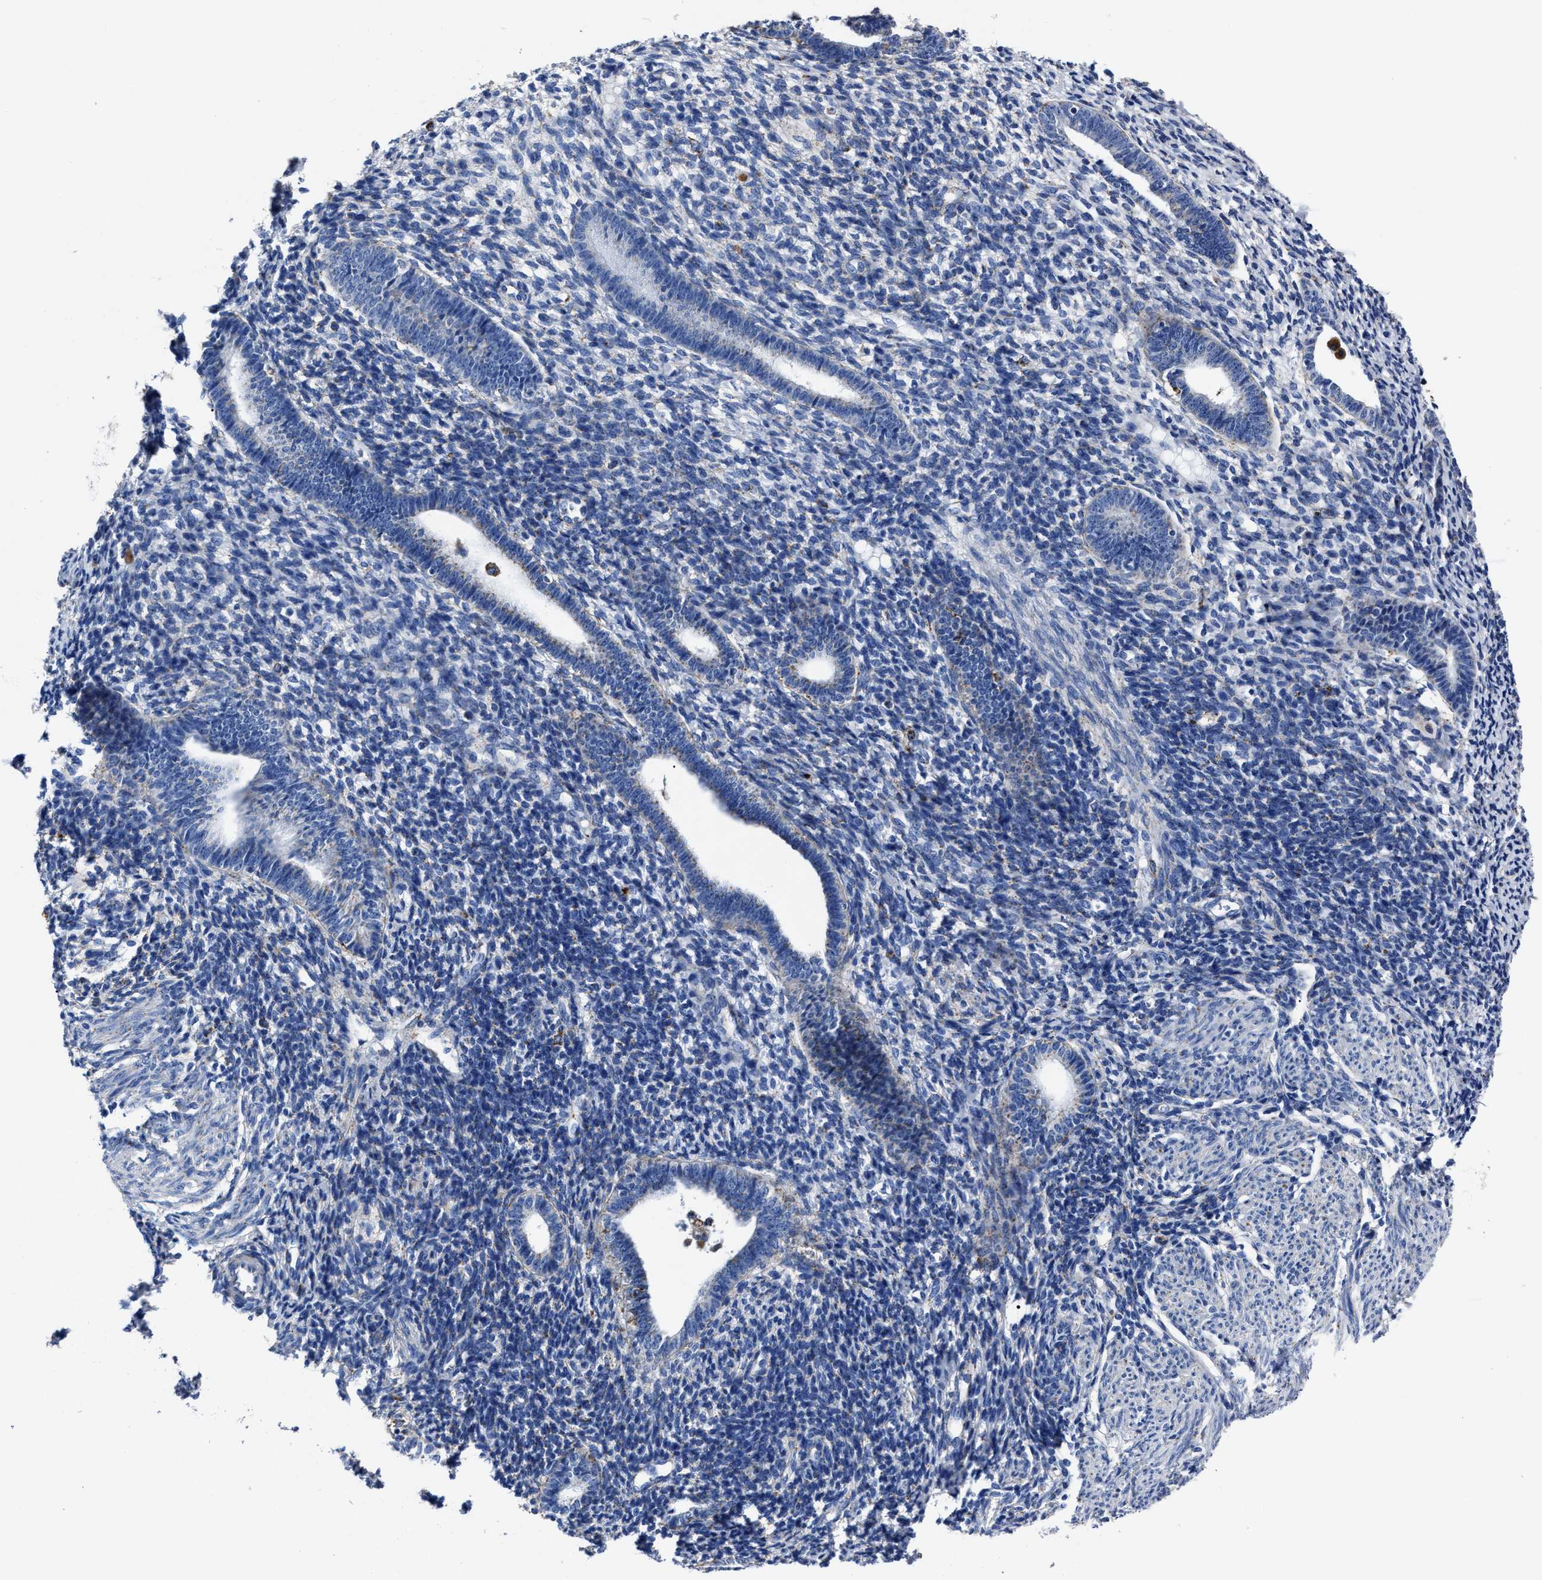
{"staining": {"intensity": "weak", "quantity": "25%-75%", "location": "cytoplasmic/membranous"}, "tissue": "endometrium", "cell_type": "Cells in endometrial stroma", "image_type": "normal", "snomed": [{"axis": "morphology", "description": "Normal tissue, NOS"}, {"axis": "morphology", "description": "Adenocarcinoma, NOS"}, {"axis": "topography", "description": "Endometrium"}], "caption": "High-magnification brightfield microscopy of normal endometrium stained with DAB (3,3'-diaminobenzidine) (brown) and counterstained with hematoxylin (blue). cells in endometrial stroma exhibit weak cytoplasmic/membranous positivity is appreciated in approximately25%-75% of cells.", "gene": "LAMTOR4", "patient": {"sex": "female", "age": 57}}